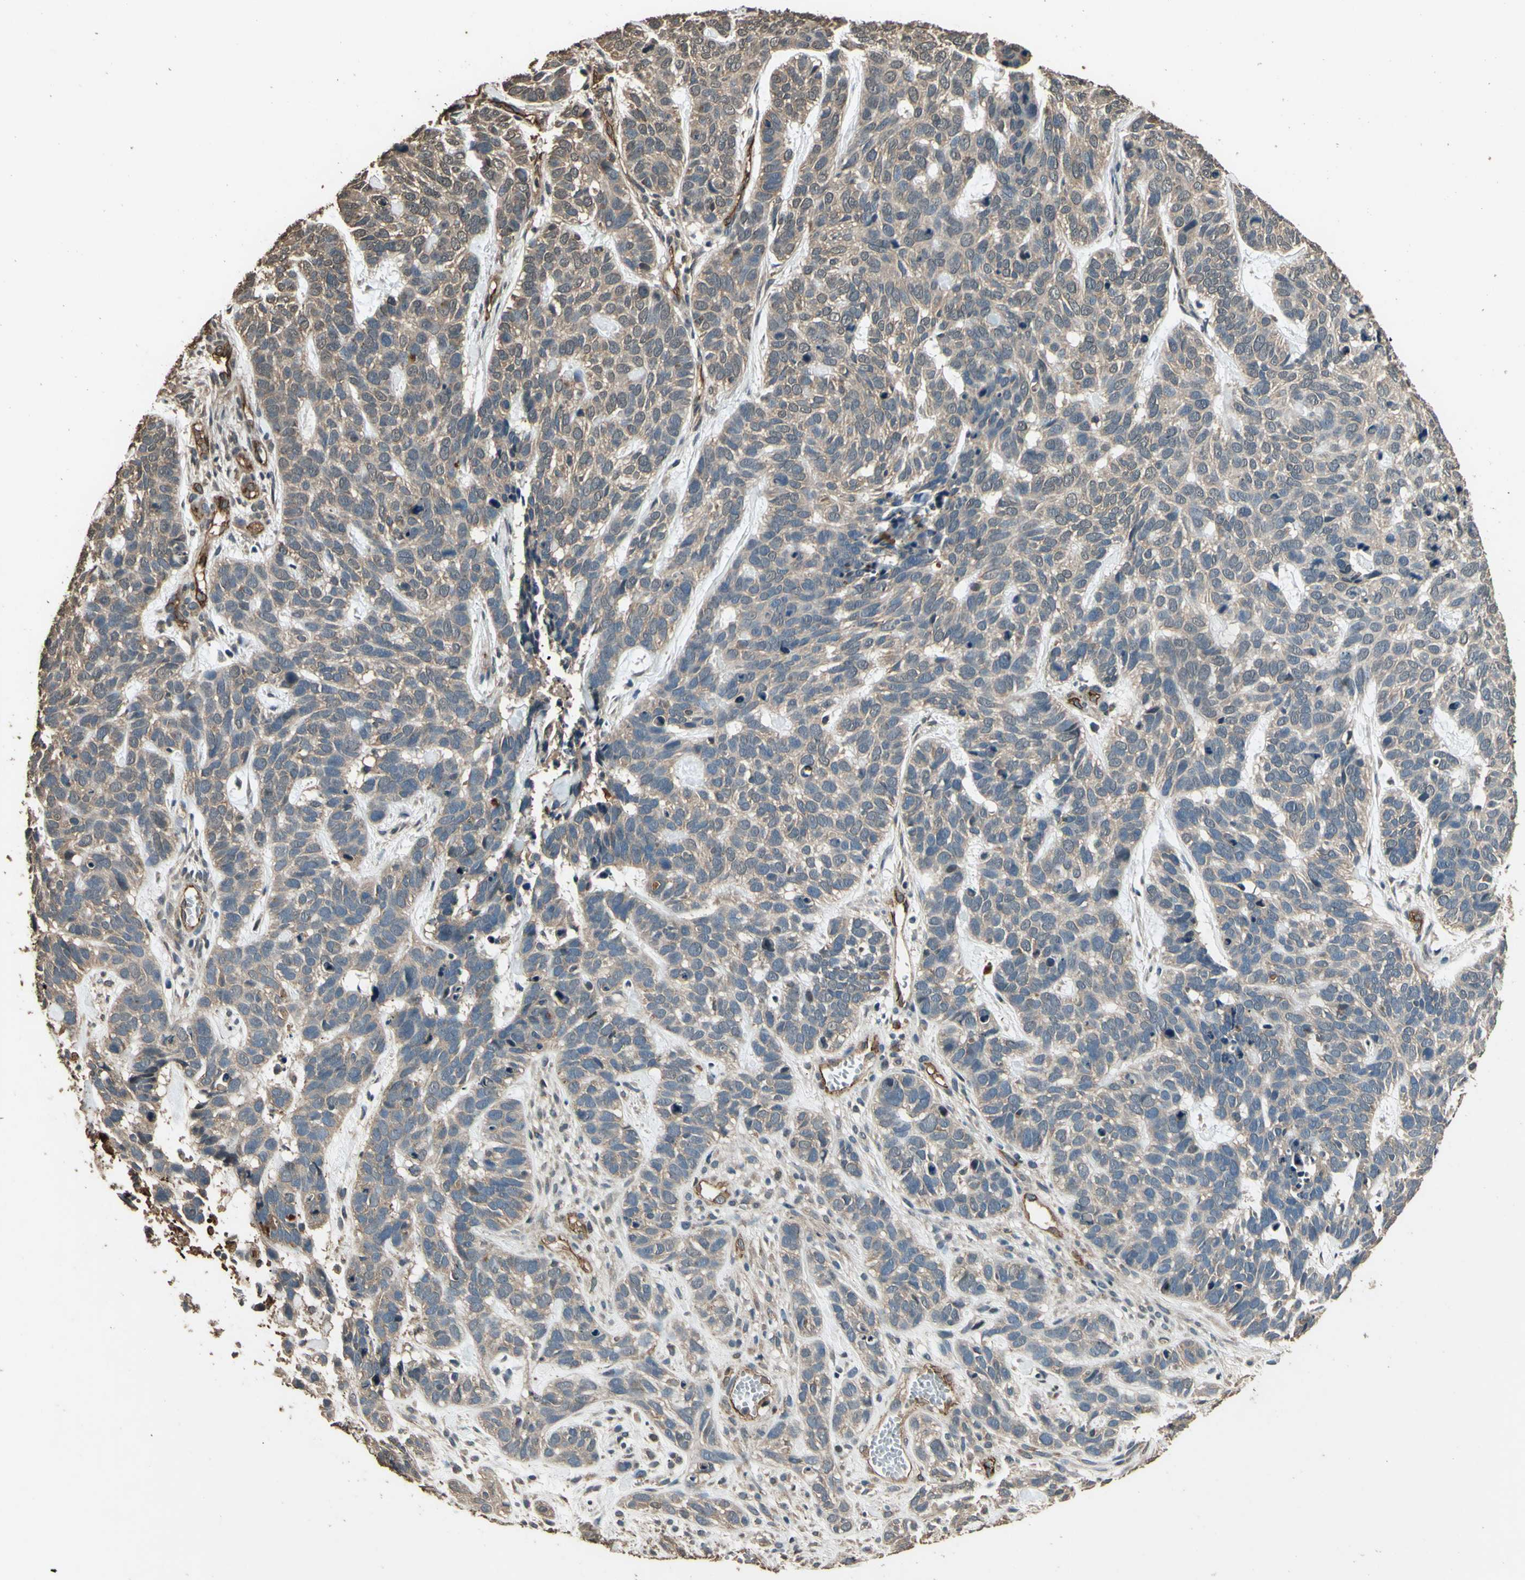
{"staining": {"intensity": "weak", "quantity": ">75%", "location": "cytoplasmic/membranous"}, "tissue": "skin cancer", "cell_type": "Tumor cells", "image_type": "cancer", "snomed": [{"axis": "morphology", "description": "Basal cell carcinoma"}, {"axis": "topography", "description": "Skin"}], "caption": "DAB (3,3'-diaminobenzidine) immunohistochemical staining of human skin basal cell carcinoma shows weak cytoplasmic/membranous protein expression in about >75% of tumor cells.", "gene": "TSPO", "patient": {"sex": "male", "age": 87}}